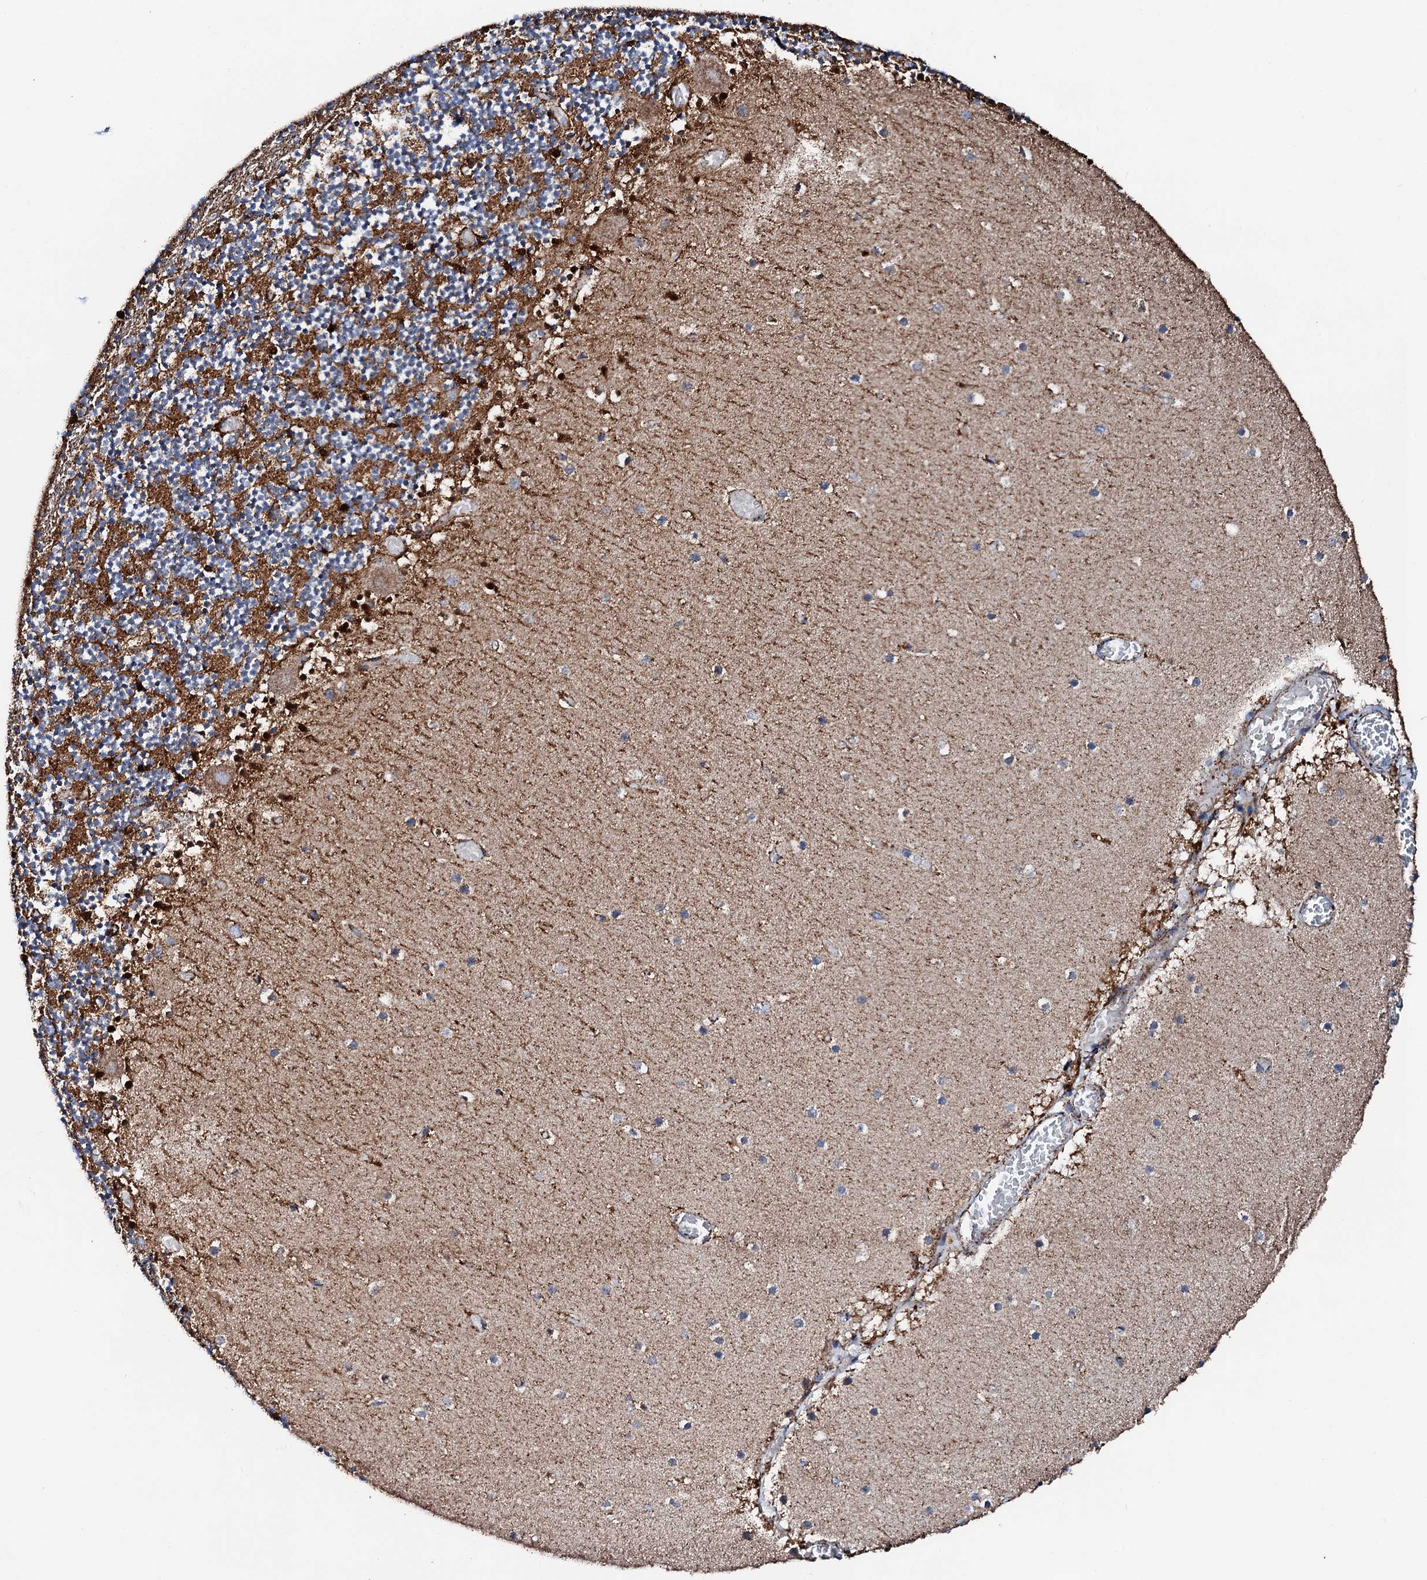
{"staining": {"intensity": "moderate", "quantity": "25%-75%", "location": "cytoplasmic/membranous"}, "tissue": "cerebellum", "cell_type": "Cells in granular layer", "image_type": "normal", "snomed": [{"axis": "morphology", "description": "Normal tissue, NOS"}, {"axis": "topography", "description": "Cerebellum"}], "caption": "Cerebellum stained for a protein reveals moderate cytoplasmic/membranous positivity in cells in granular layer.", "gene": "HADH", "patient": {"sex": "female", "age": 28}}